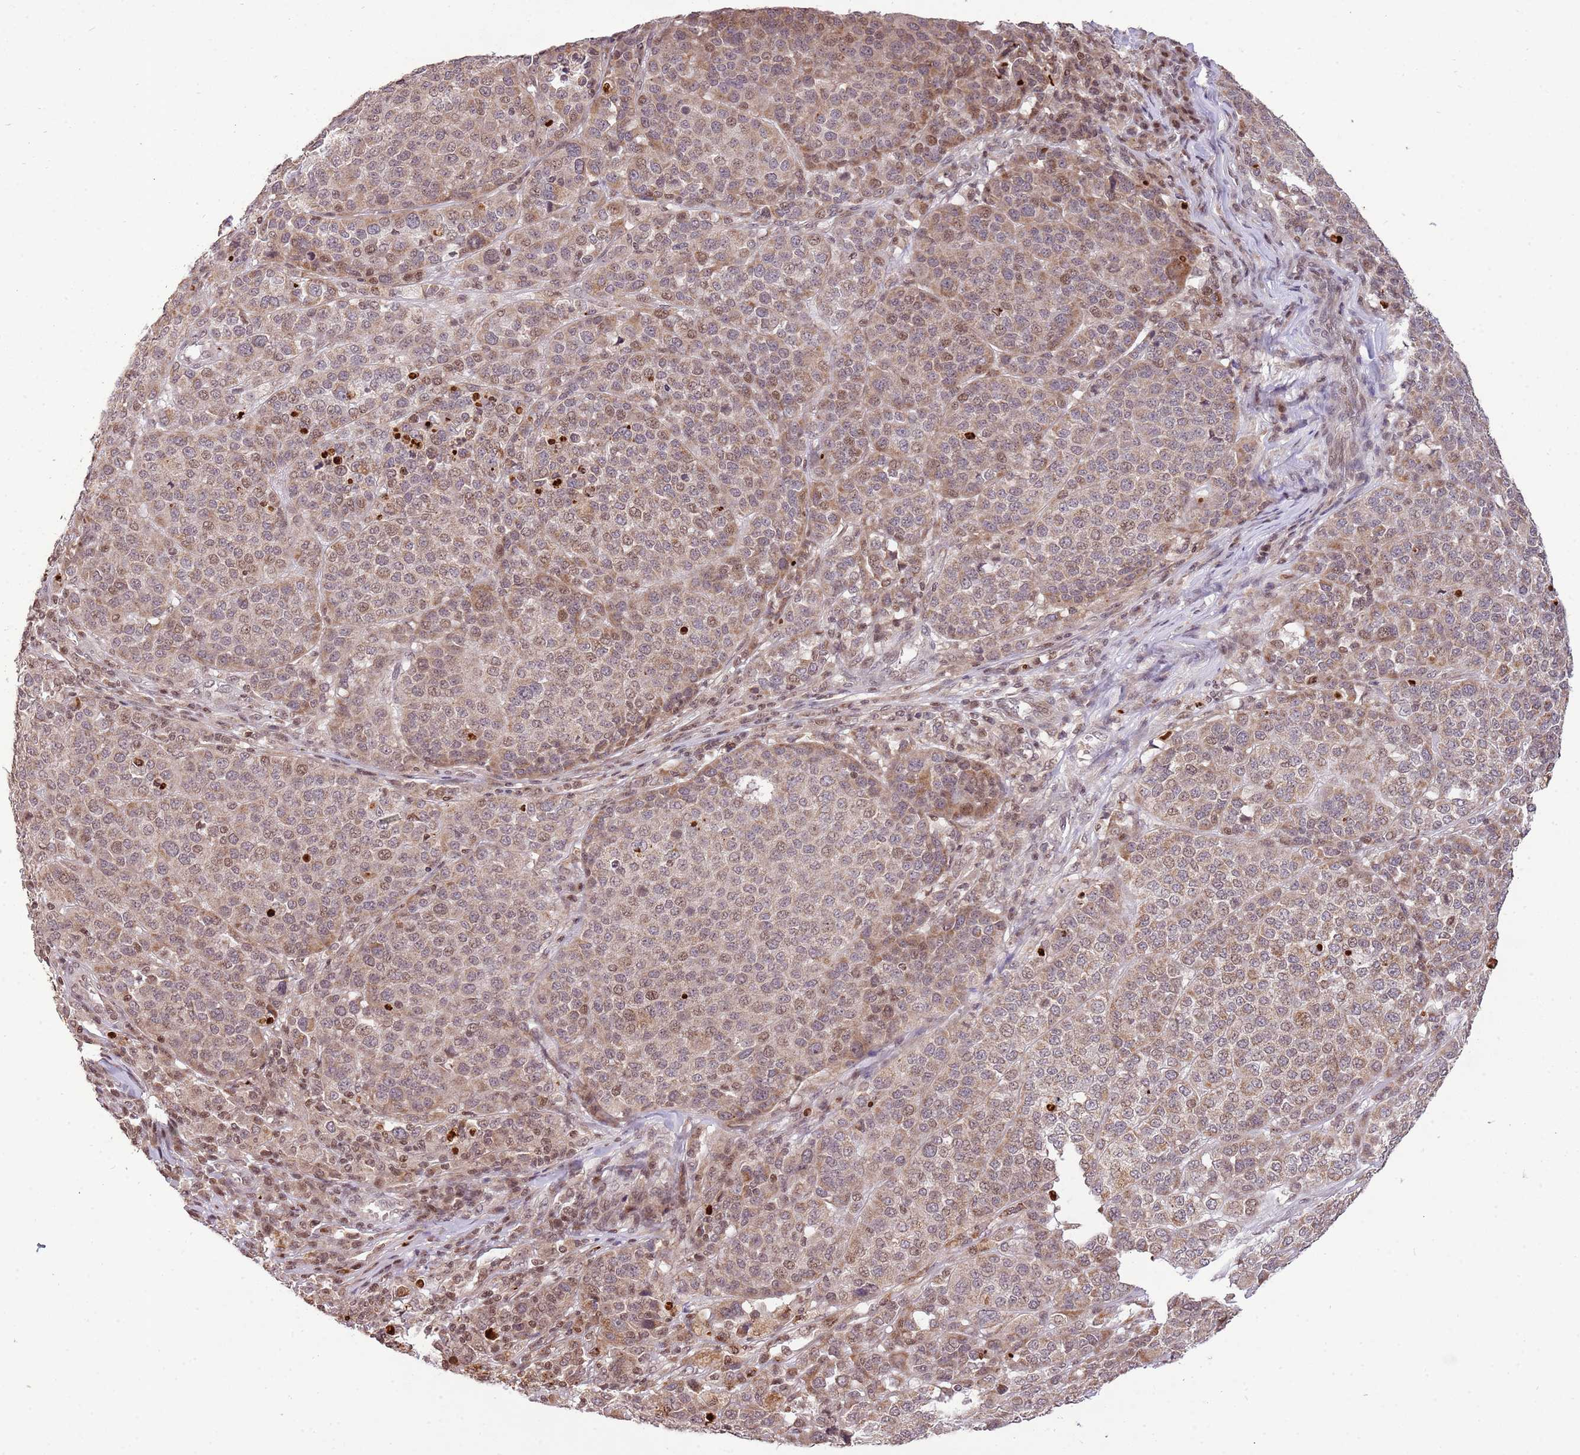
{"staining": {"intensity": "moderate", "quantity": ">75%", "location": "cytoplasmic/membranous,nuclear"}, "tissue": "melanoma", "cell_type": "Tumor cells", "image_type": "cancer", "snomed": [{"axis": "morphology", "description": "Malignant melanoma, Metastatic site"}, {"axis": "topography", "description": "Lymph node"}], "caption": "An immunohistochemistry (IHC) histopathology image of tumor tissue is shown. Protein staining in brown labels moderate cytoplasmic/membranous and nuclear positivity in melanoma within tumor cells.", "gene": "SAMSN1", "patient": {"sex": "male", "age": 44}}